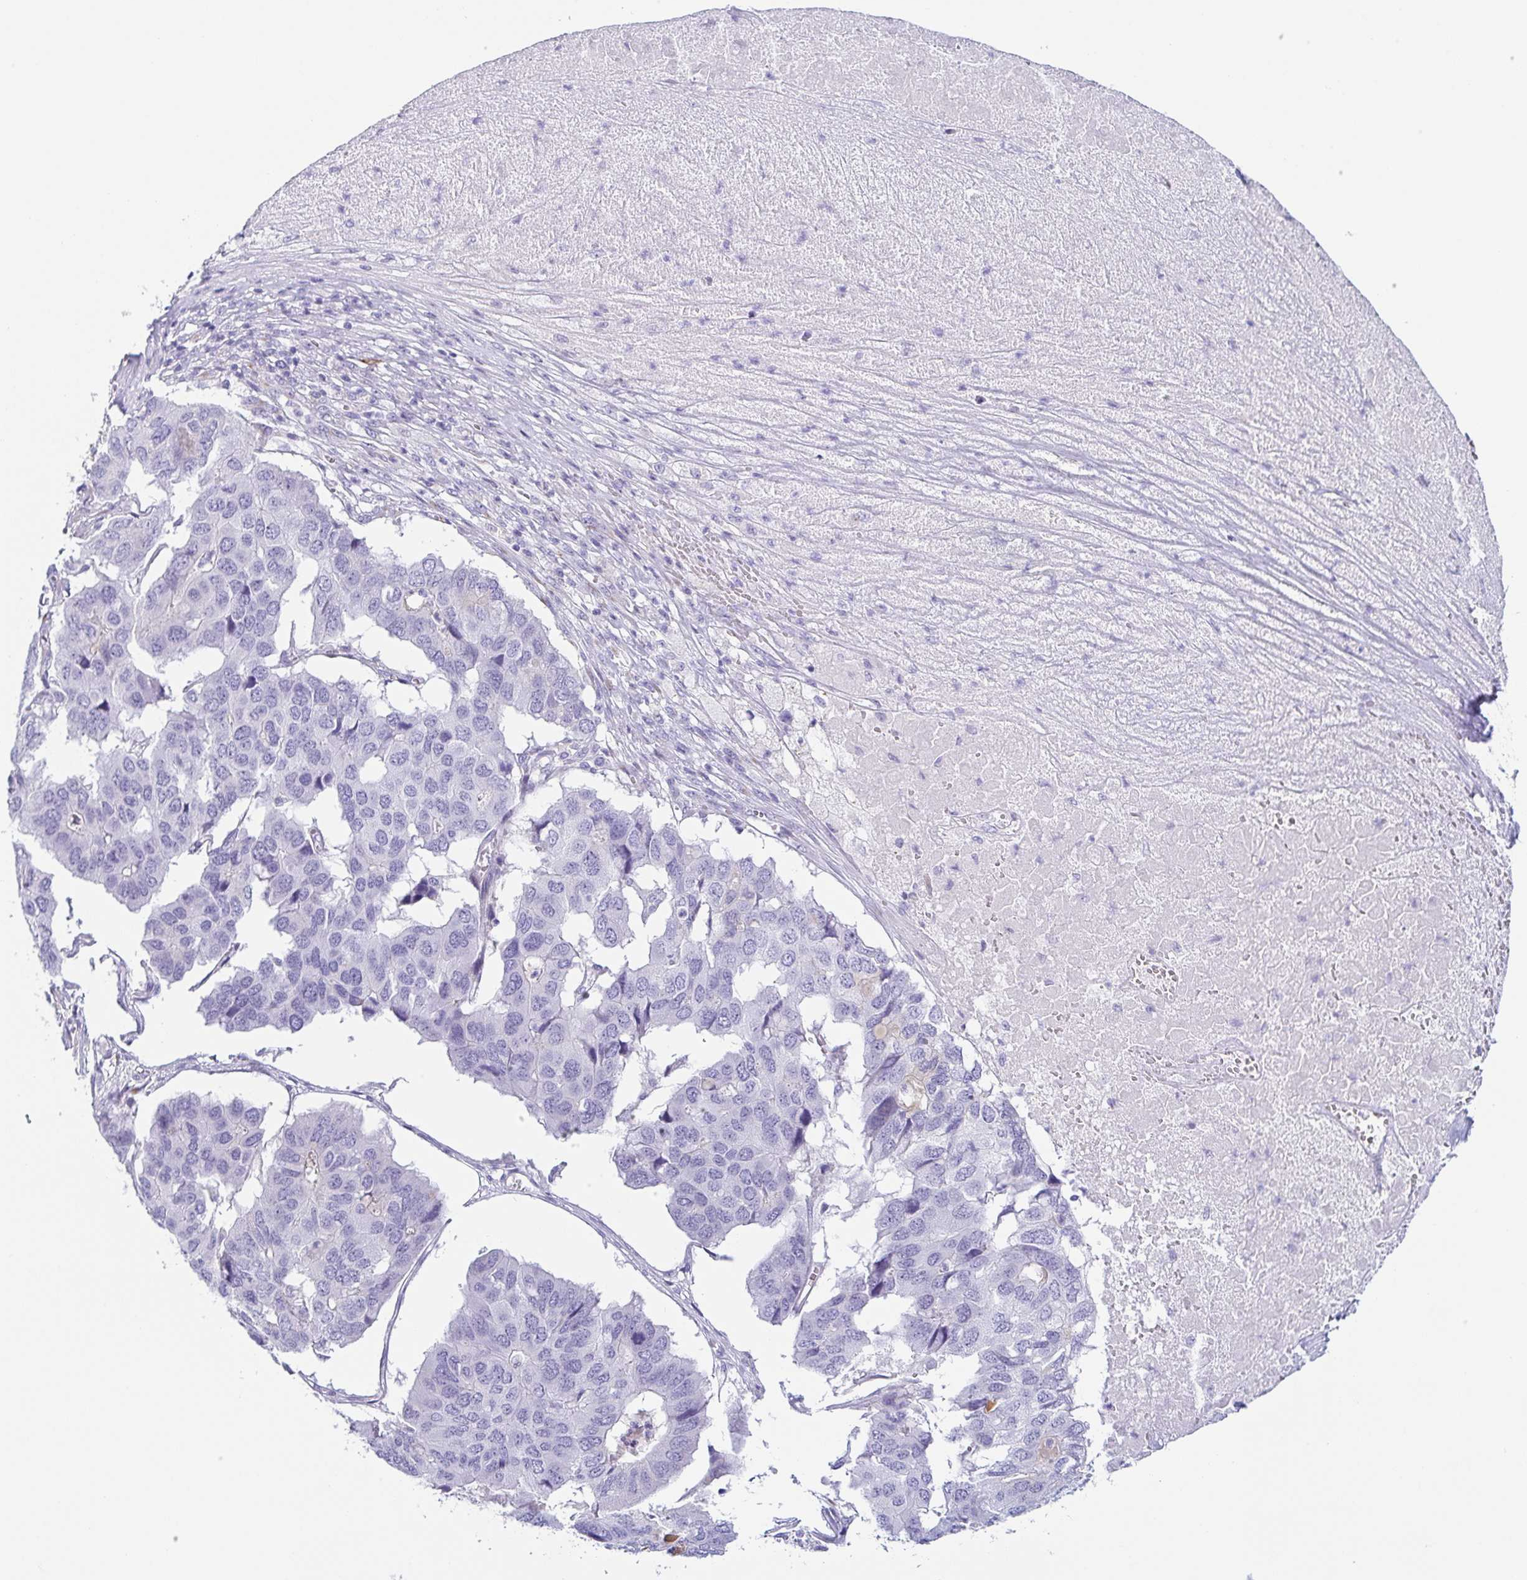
{"staining": {"intensity": "negative", "quantity": "none", "location": "none"}, "tissue": "pancreatic cancer", "cell_type": "Tumor cells", "image_type": "cancer", "snomed": [{"axis": "morphology", "description": "Adenocarcinoma, NOS"}, {"axis": "topography", "description": "Pancreas"}], "caption": "Tumor cells show no significant positivity in pancreatic adenocarcinoma.", "gene": "LDLRAD1", "patient": {"sex": "male", "age": 50}}